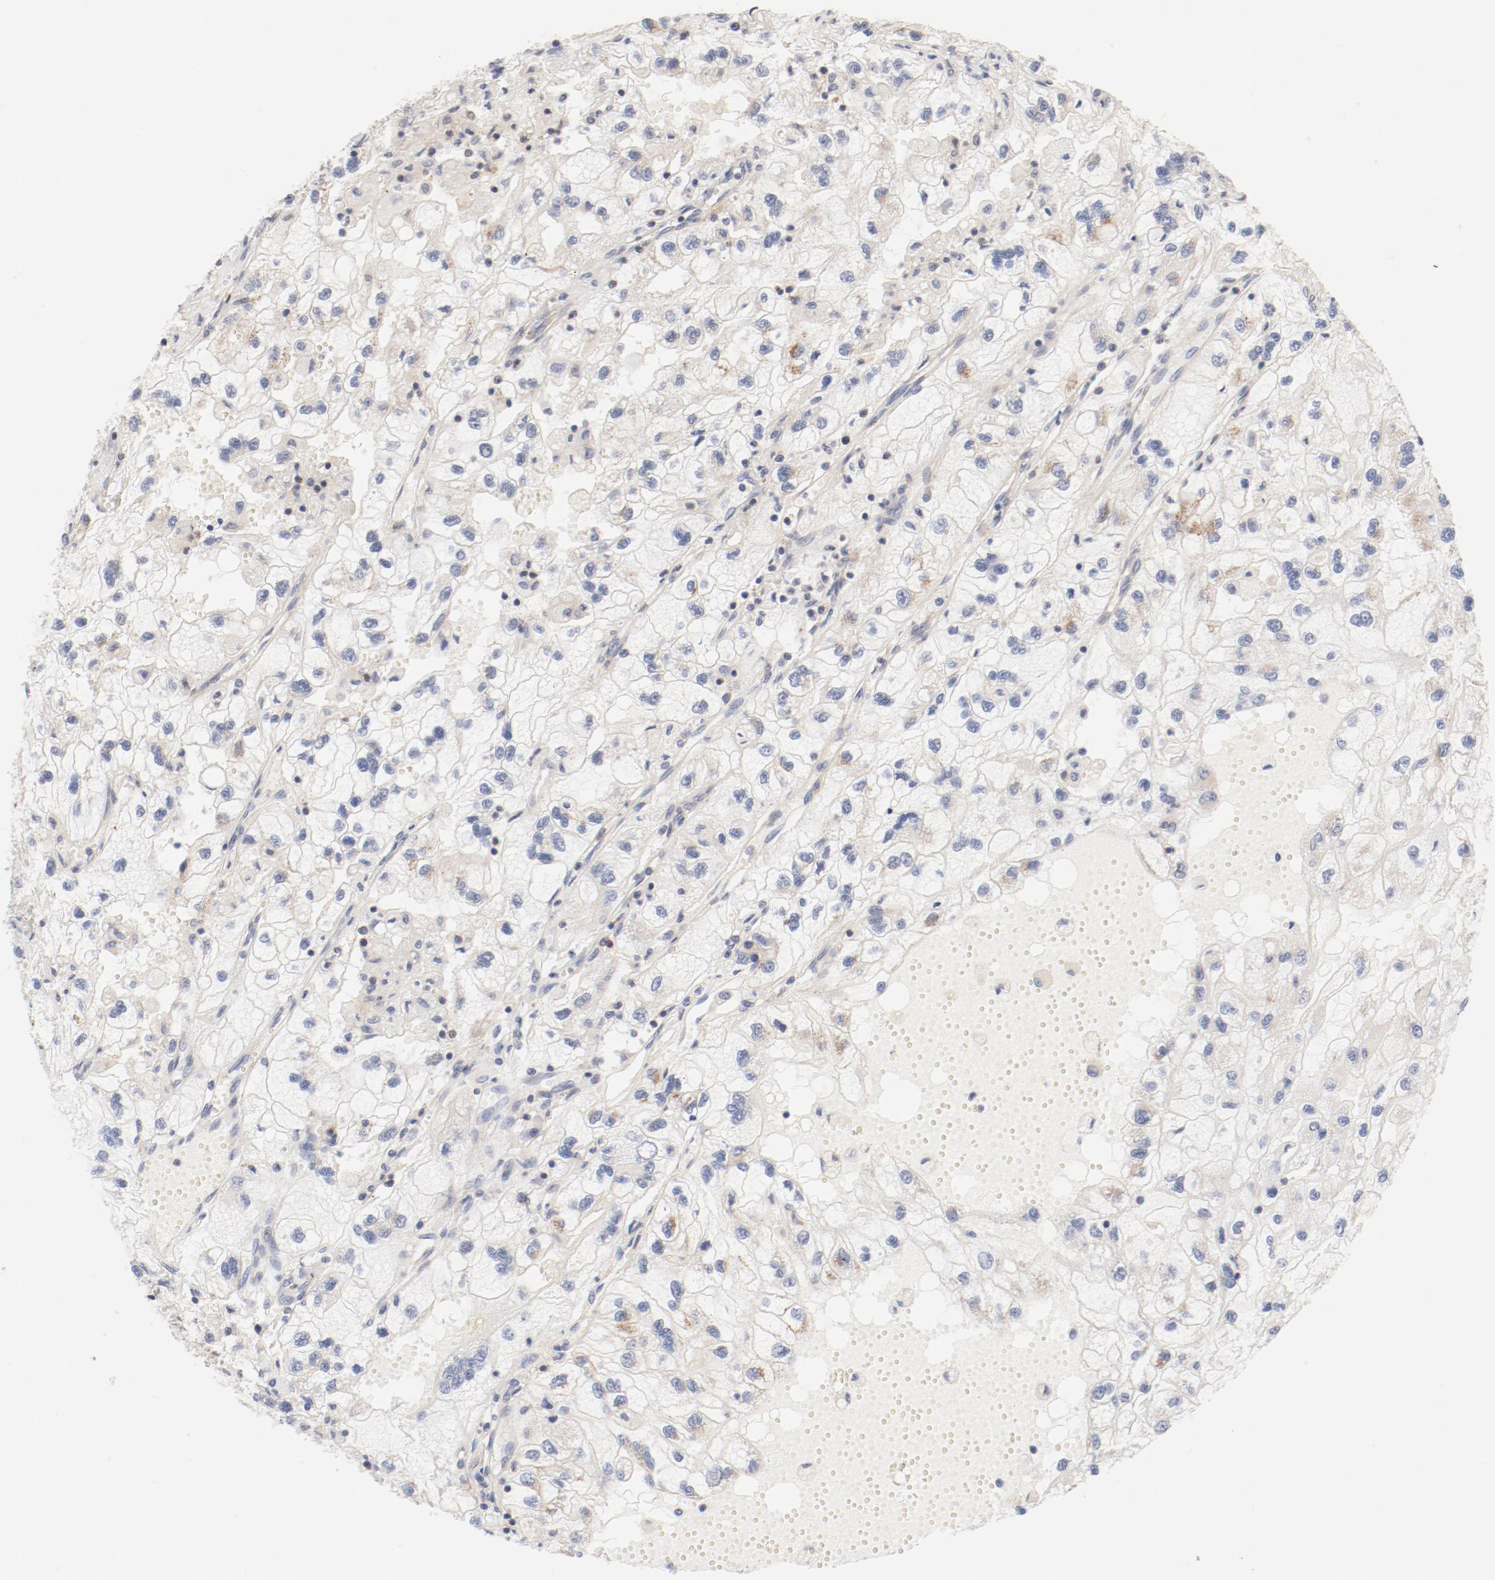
{"staining": {"intensity": "weak", "quantity": "<25%", "location": "cytoplasmic/membranous"}, "tissue": "renal cancer", "cell_type": "Tumor cells", "image_type": "cancer", "snomed": [{"axis": "morphology", "description": "Normal tissue, NOS"}, {"axis": "morphology", "description": "Adenocarcinoma, NOS"}, {"axis": "topography", "description": "Kidney"}], "caption": "Tumor cells are negative for protein expression in human renal cancer (adenocarcinoma).", "gene": "ZNF267", "patient": {"sex": "male", "age": 71}}